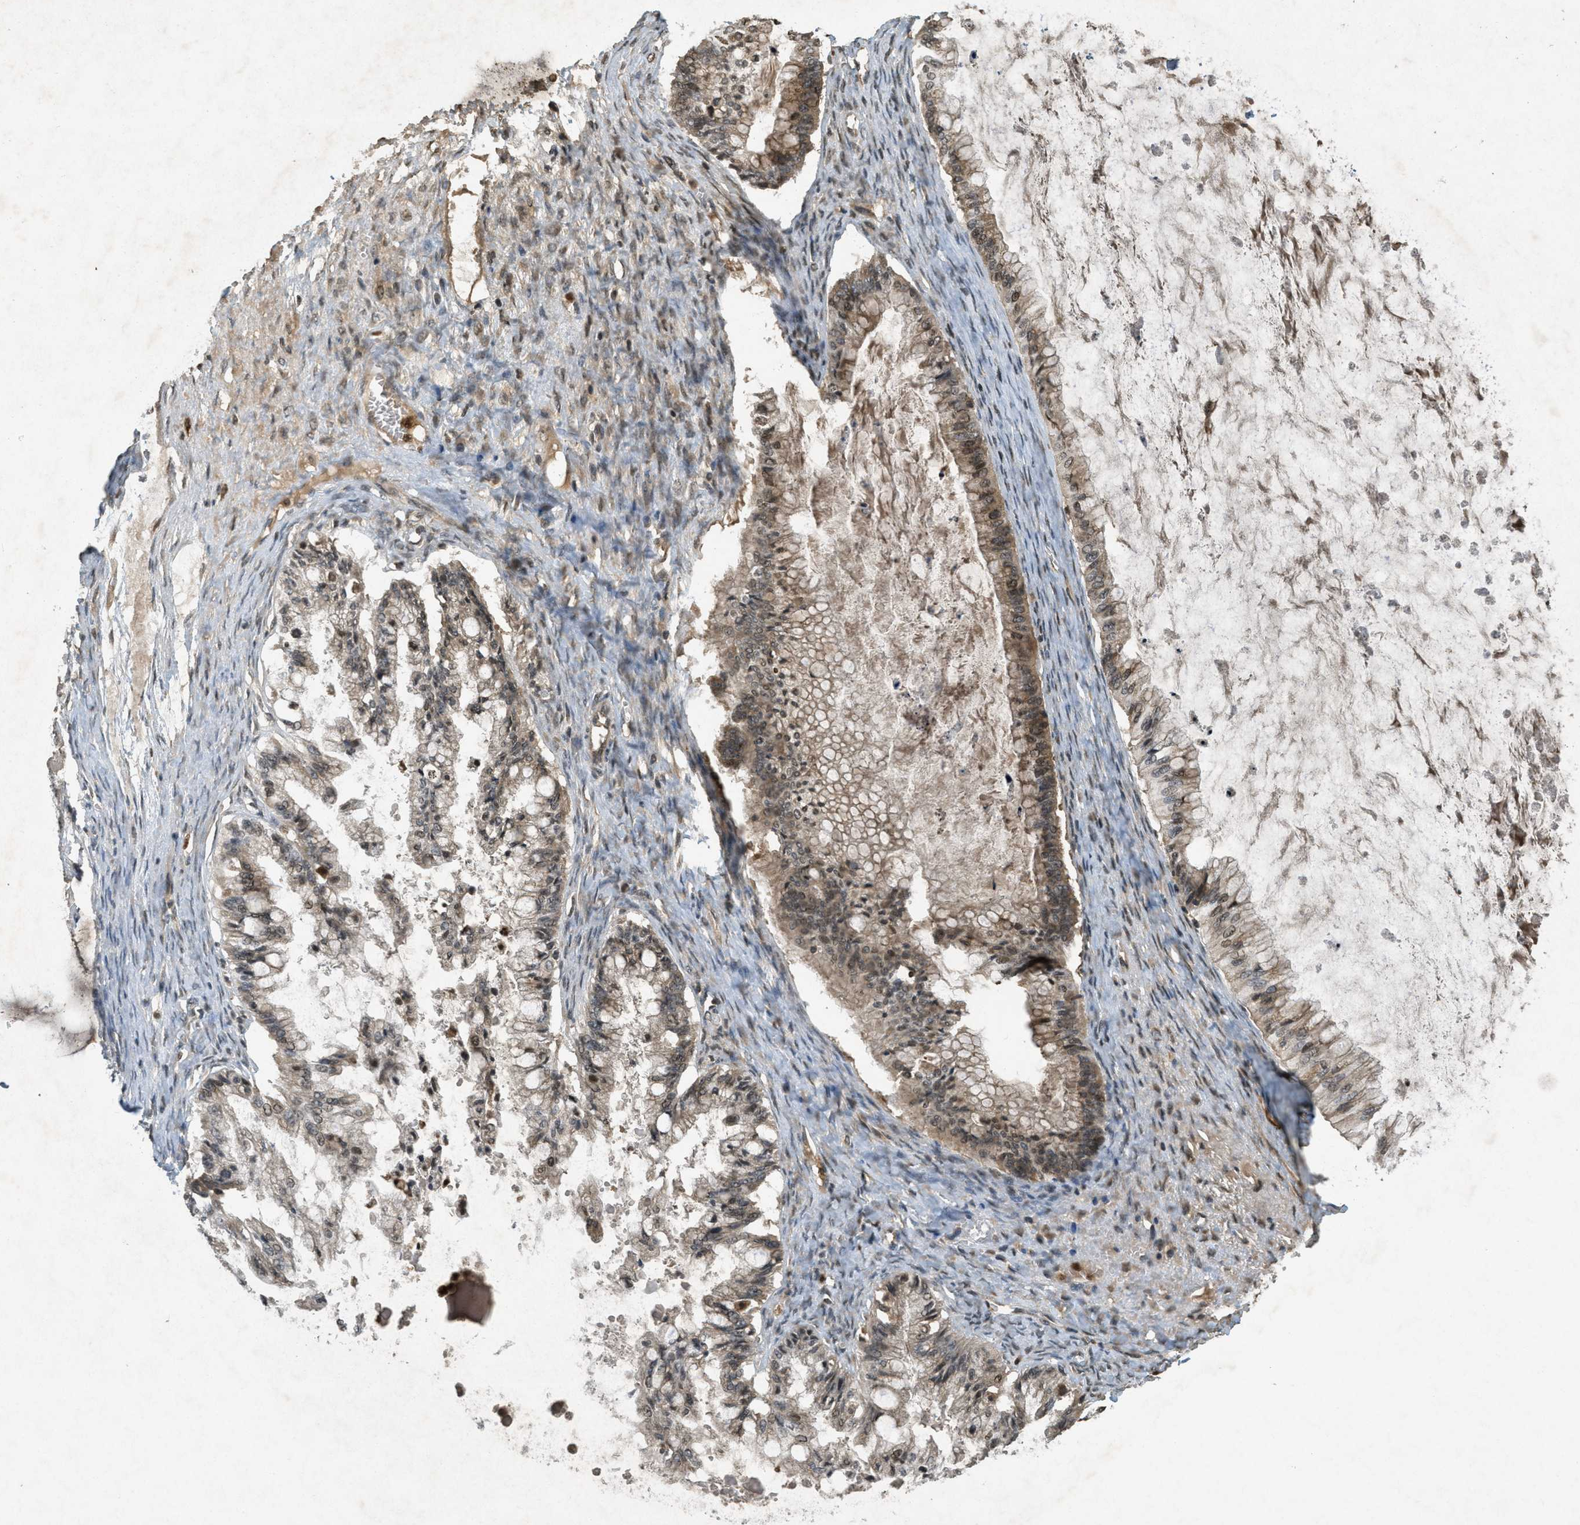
{"staining": {"intensity": "moderate", "quantity": ">75%", "location": "cytoplasmic/membranous,nuclear"}, "tissue": "ovarian cancer", "cell_type": "Tumor cells", "image_type": "cancer", "snomed": [{"axis": "morphology", "description": "Cystadenocarcinoma, mucinous, NOS"}, {"axis": "topography", "description": "Ovary"}], "caption": "Protein expression by immunohistochemistry demonstrates moderate cytoplasmic/membranous and nuclear expression in approximately >75% of tumor cells in ovarian cancer.", "gene": "ATG7", "patient": {"sex": "female", "age": 57}}